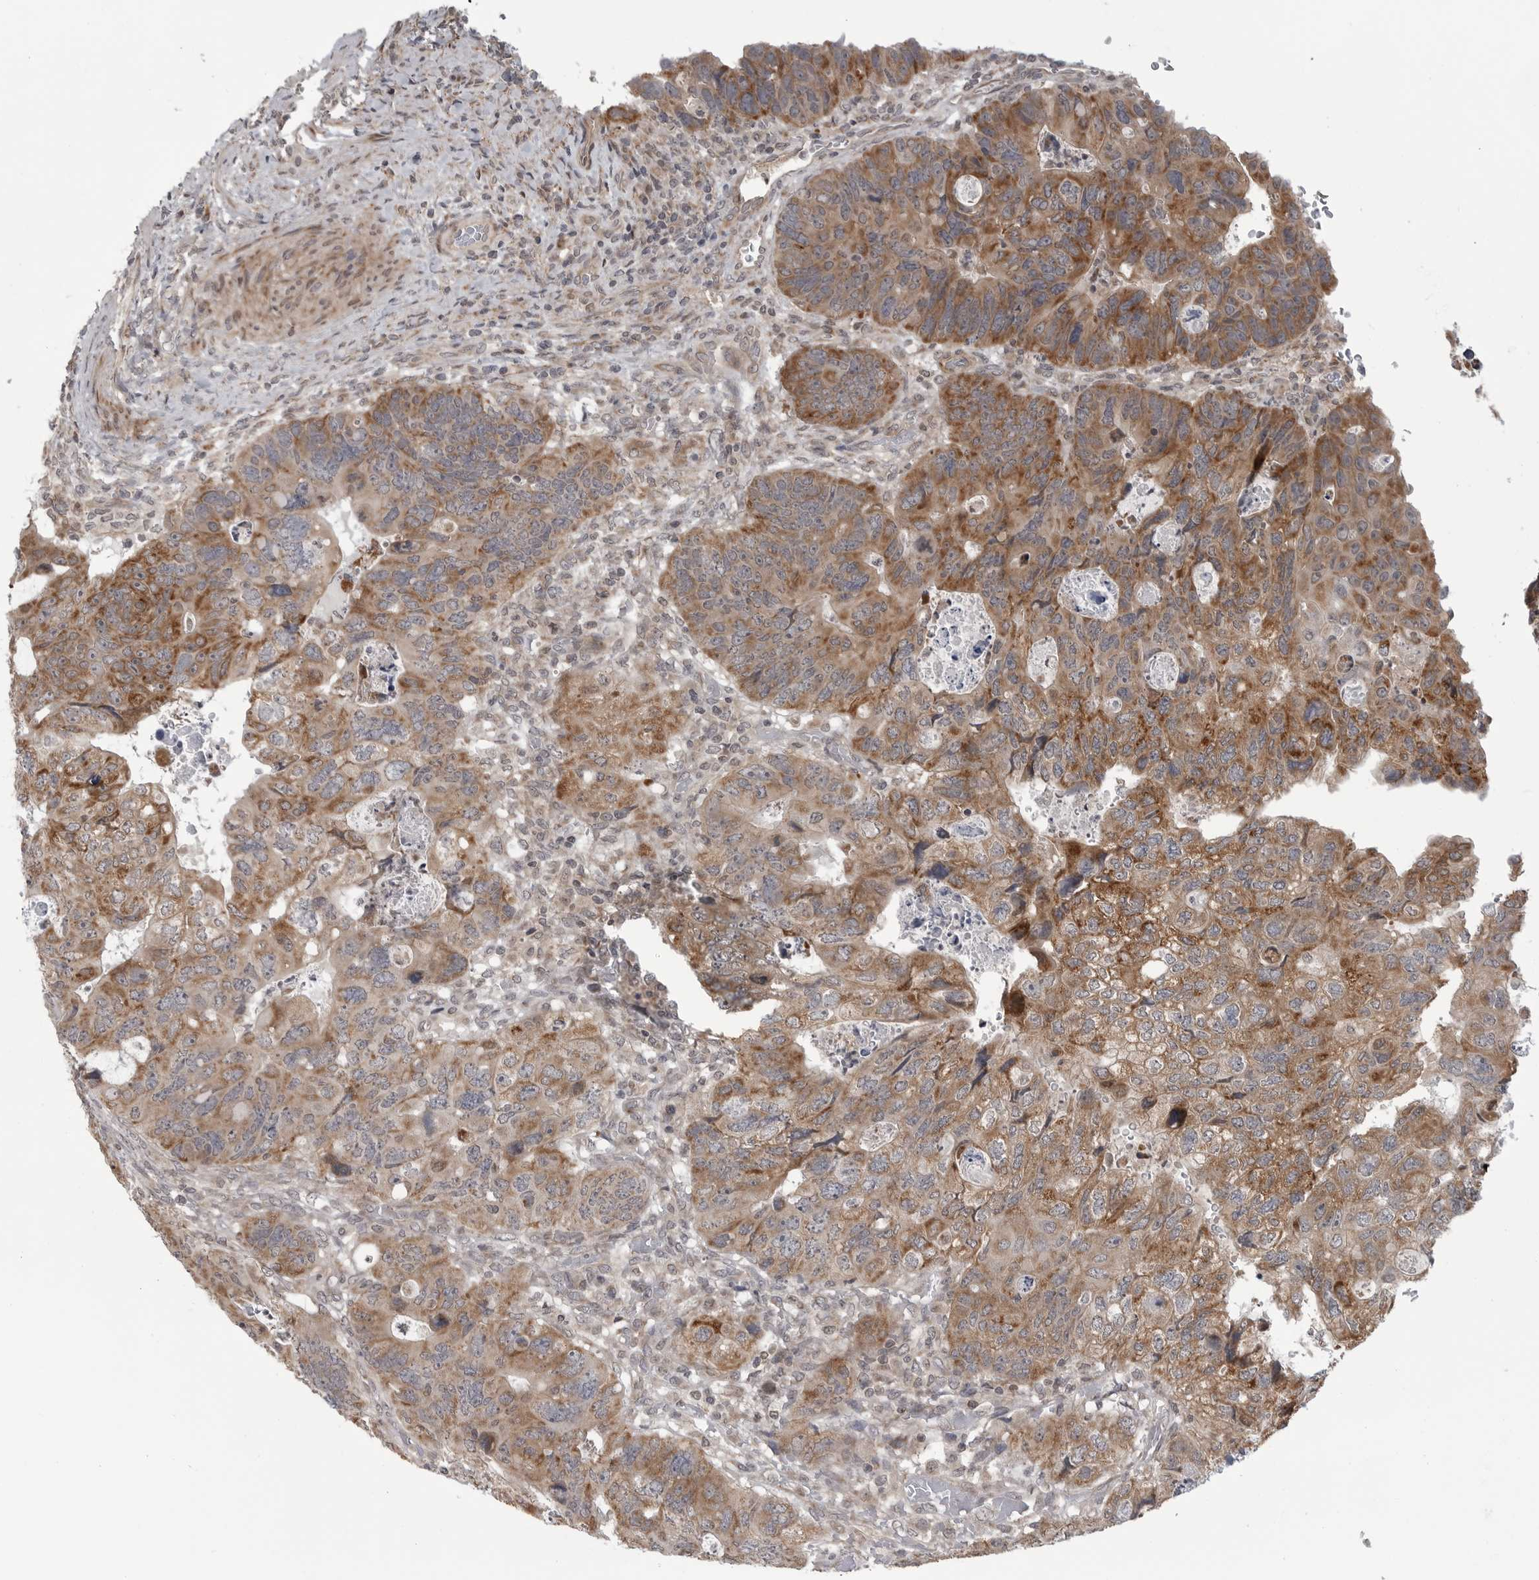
{"staining": {"intensity": "moderate", "quantity": ">75%", "location": "cytoplasmic/membranous"}, "tissue": "colorectal cancer", "cell_type": "Tumor cells", "image_type": "cancer", "snomed": [{"axis": "morphology", "description": "Adenocarcinoma, NOS"}, {"axis": "topography", "description": "Rectum"}], "caption": "A brown stain shows moderate cytoplasmic/membranous staining of a protein in adenocarcinoma (colorectal) tumor cells.", "gene": "FAAP100", "patient": {"sex": "male", "age": 59}}